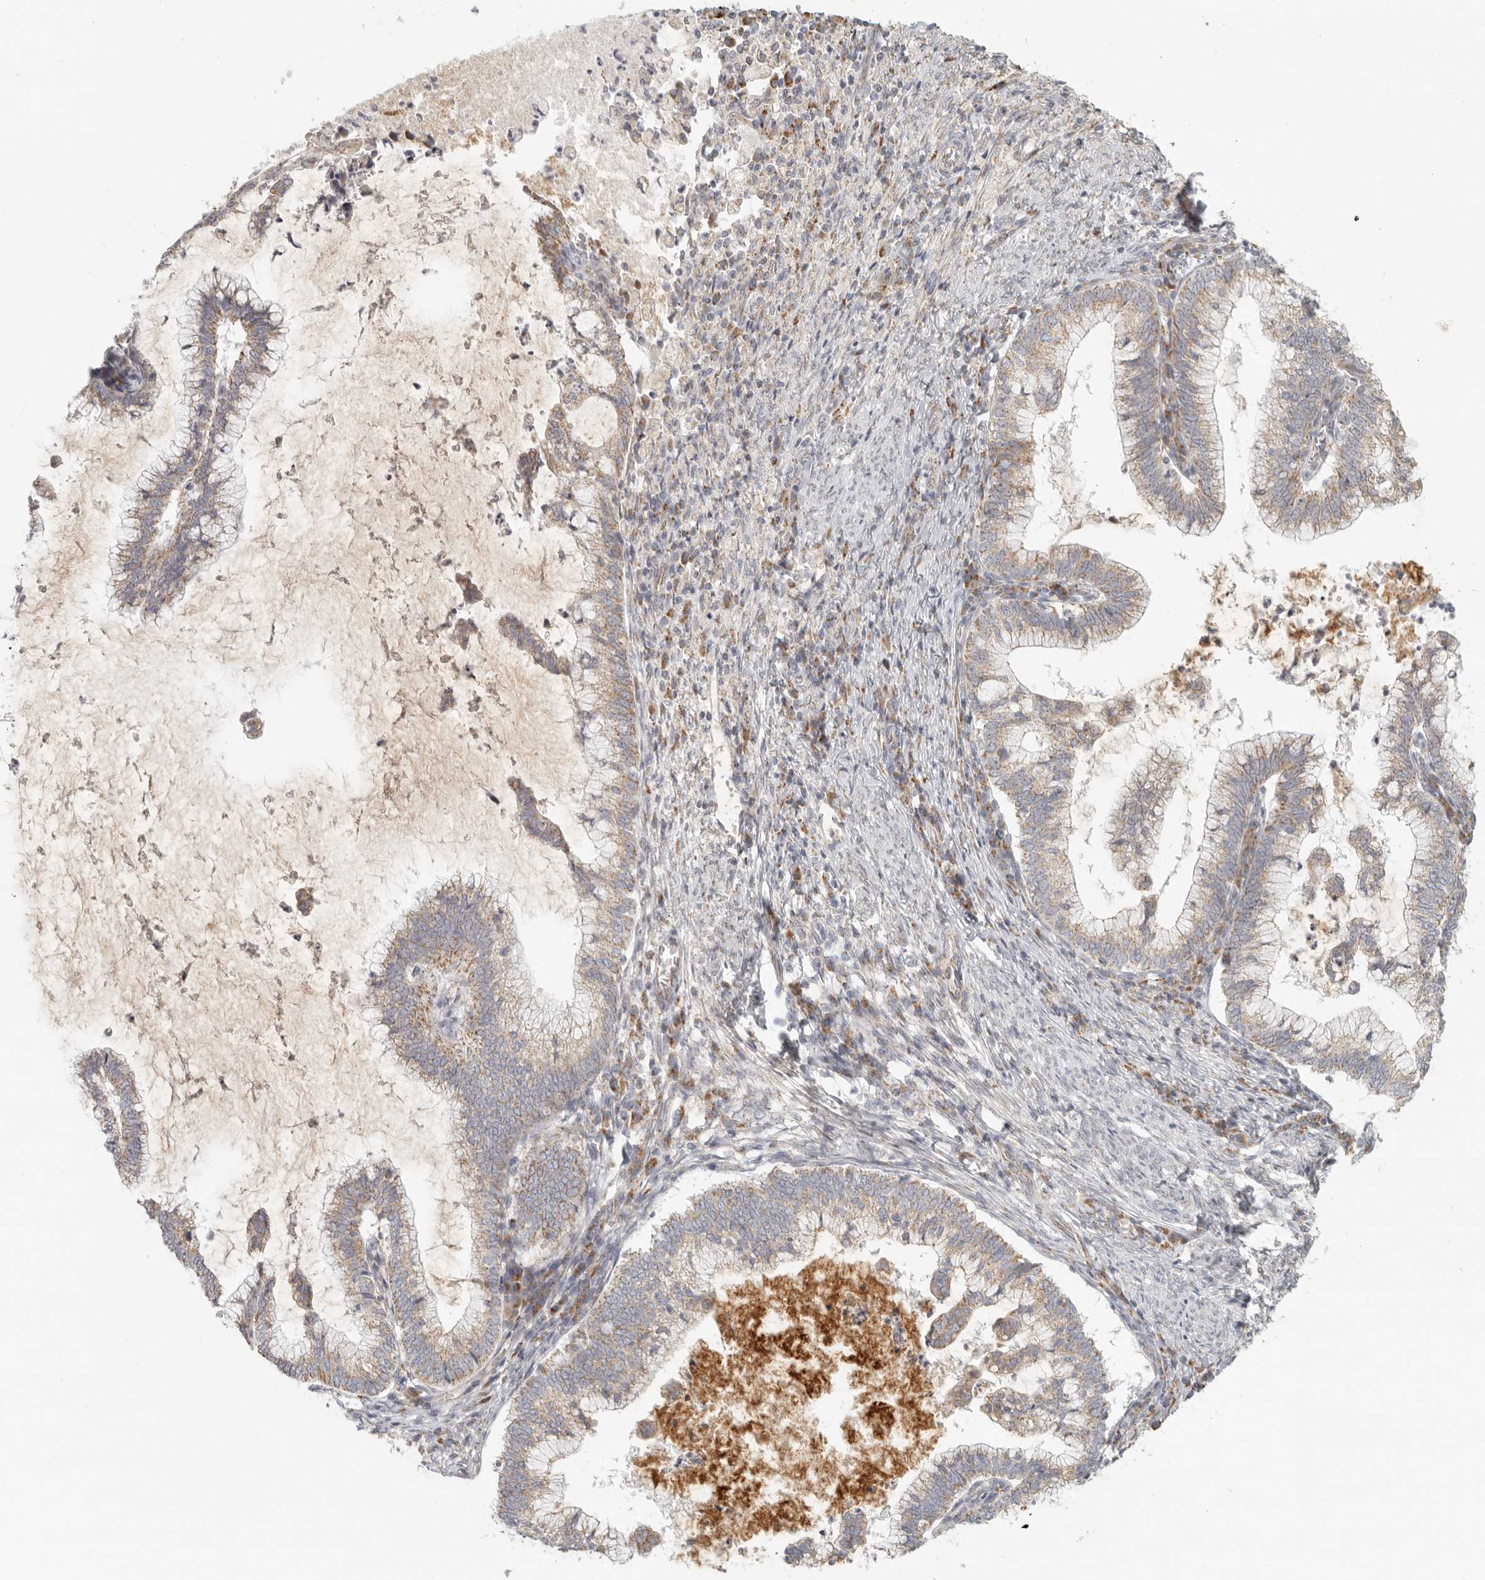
{"staining": {"intensity": "moderate", "quantity": ">75%", "location": "cytoplasmic/membranous"}, "tissue": "cervical cancer", "cell_type": "Tumor cells", "image_type": "cancer", "snomed": [{"axis": "morphology", "description": "Adenocarcinoma, NOS"}, {"axis": "topography", "description": "Cervix"}], "caption": "Immunohistochemical staining of human adenocarcinoma (cervical) displays medium levels of moderate cytoplasmic/membranous protein staining in approximately >75% of tumor cells.", "gene": "KDF1", "patient": {"sex": "female", "age": 36}}